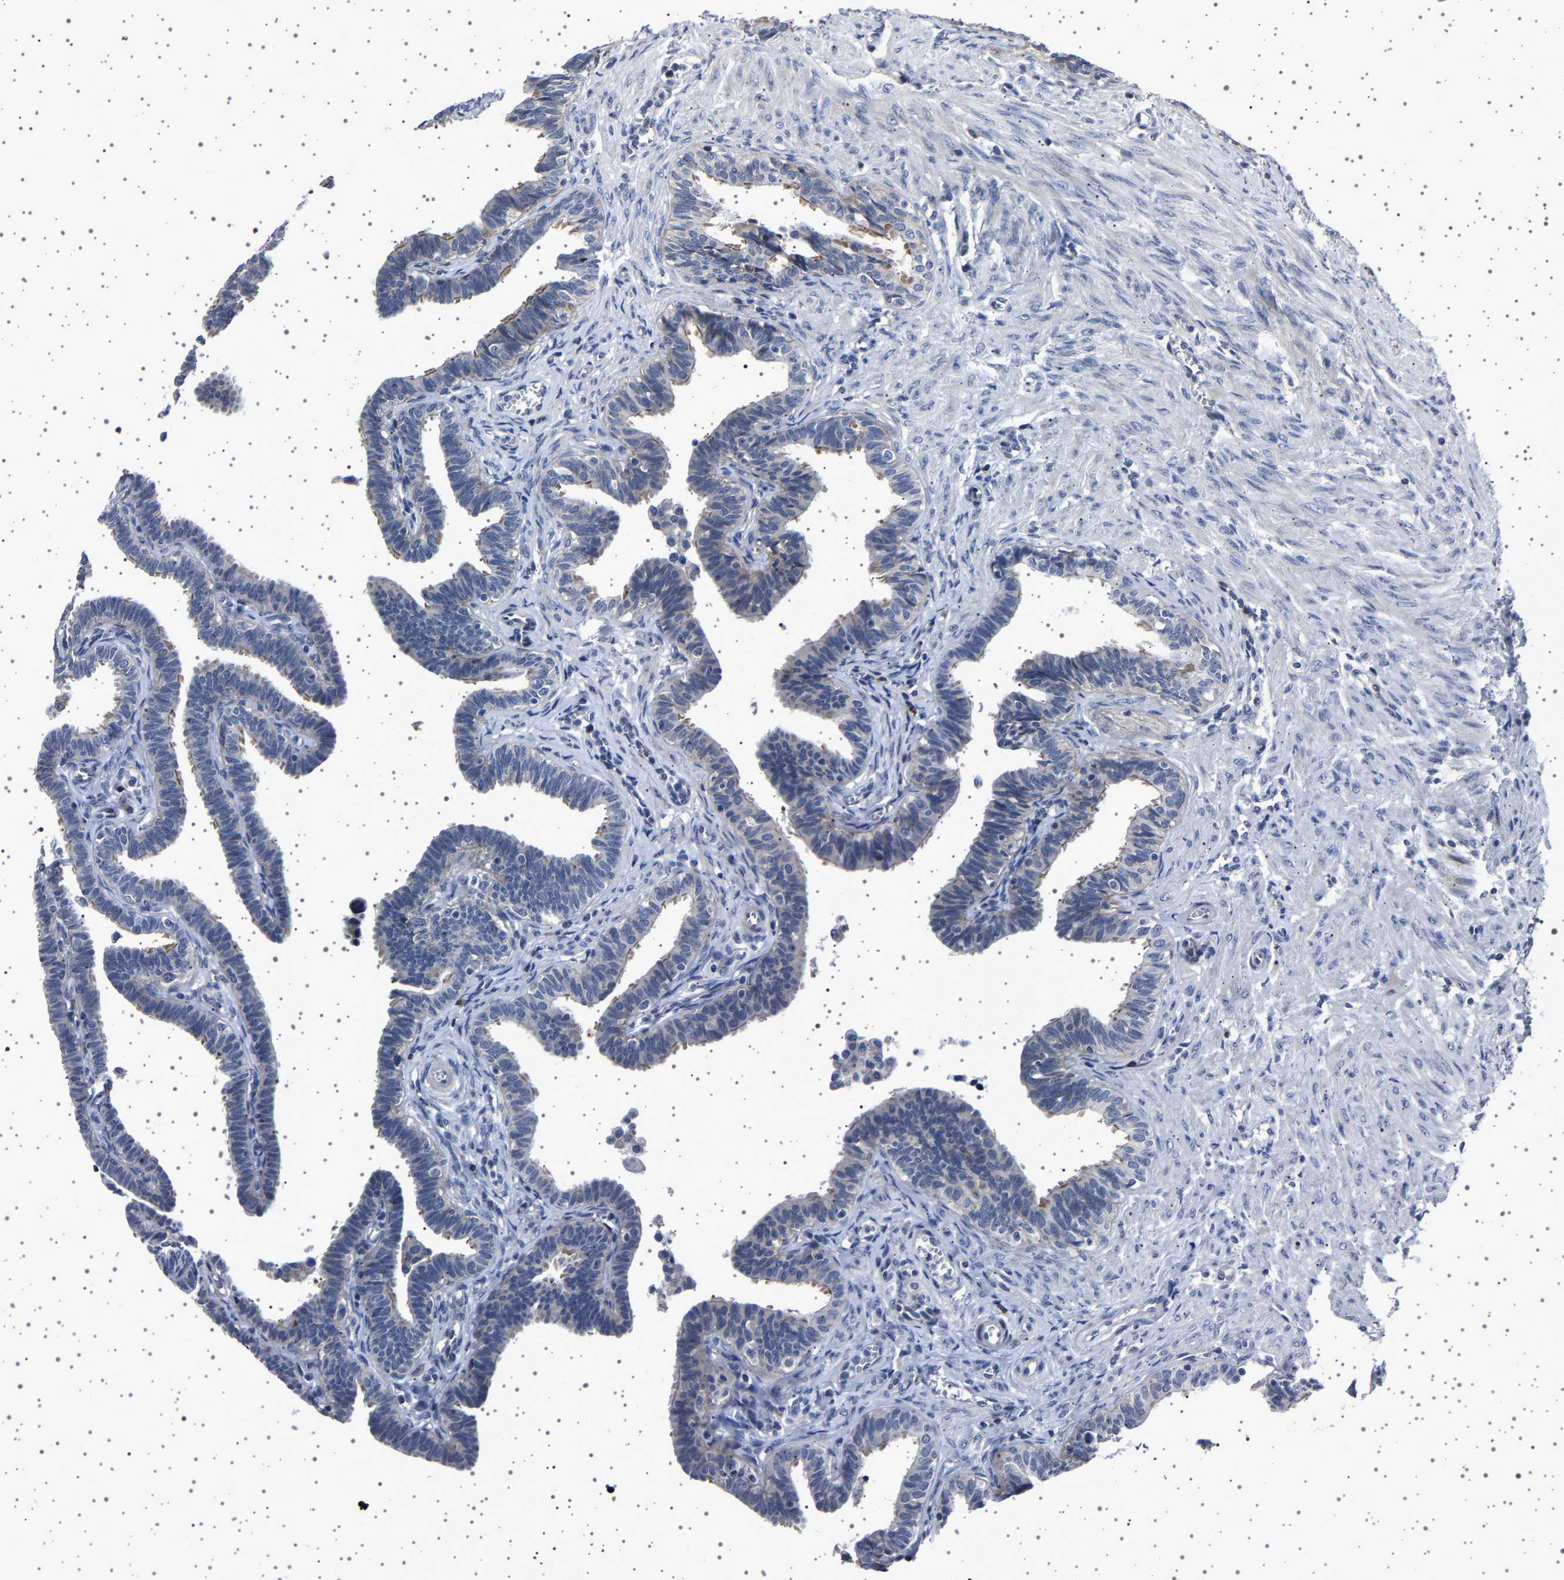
{"staining": {"intensity": "weak", "quantity": "<25%", "location": "cytoplasmic/membranous"}, "tissue": "fallopian tube", "cell_type": "Glandular cells", "image_type": "normal", "snomed": [{"axis": "morphology", "description": "Normal tissue, NOS"}, {"axis": "topography", "description": "Fallopian tube"}, {"axis": "topography", "description": "Ovary"}], "caption": "This photomicrograph is of normal fallopian tube stained with IHC to label a protein in brown with the nuclei are counter-stained blue. There is no staining in glandular cells.", "gene": "PAK5", "patient": {"sex": "female", "age": 23}}